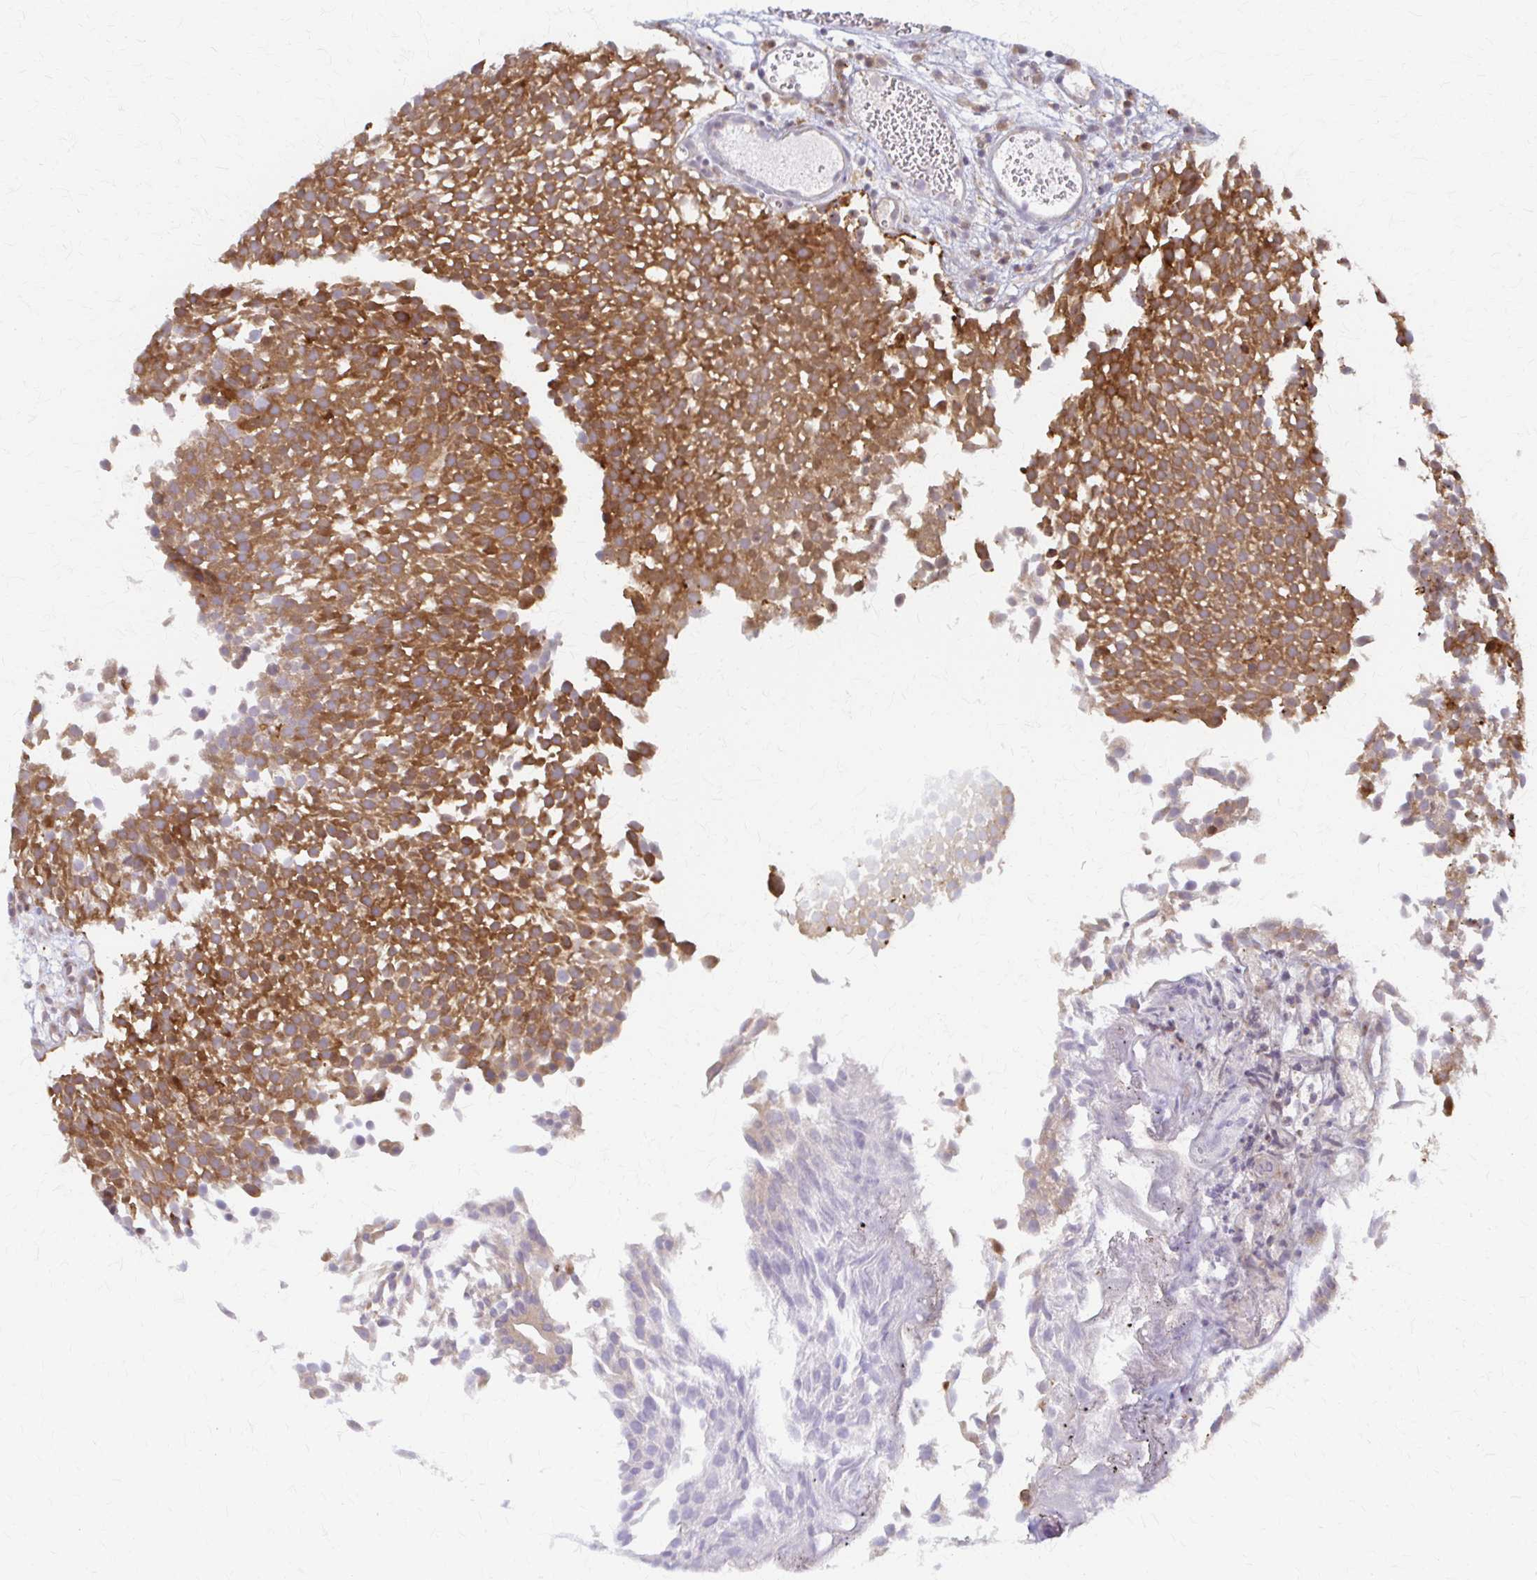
{"staining": {"intensity": "moderate", "quantity": ">75%", "location": "cytoplasmic/membranous"}, "tissue": "urothelial cancer", "cell_type": "Tumor cells", "image_type": "cancer", "snomed": [{"axis": "morphology", "description": "Urothelial carcinoma, Low grade"}, {"axis": "topography", "description": "Urinary bladder"}], "caption": "Protein staining of low-grade urothelial carcinoma tissue exhibits moderate cytoplasmic/membranous expression in approximately >75% of tumor cells.", "gene": "ARHGAP35", "patient": {"sex": "female", "age": 79}}